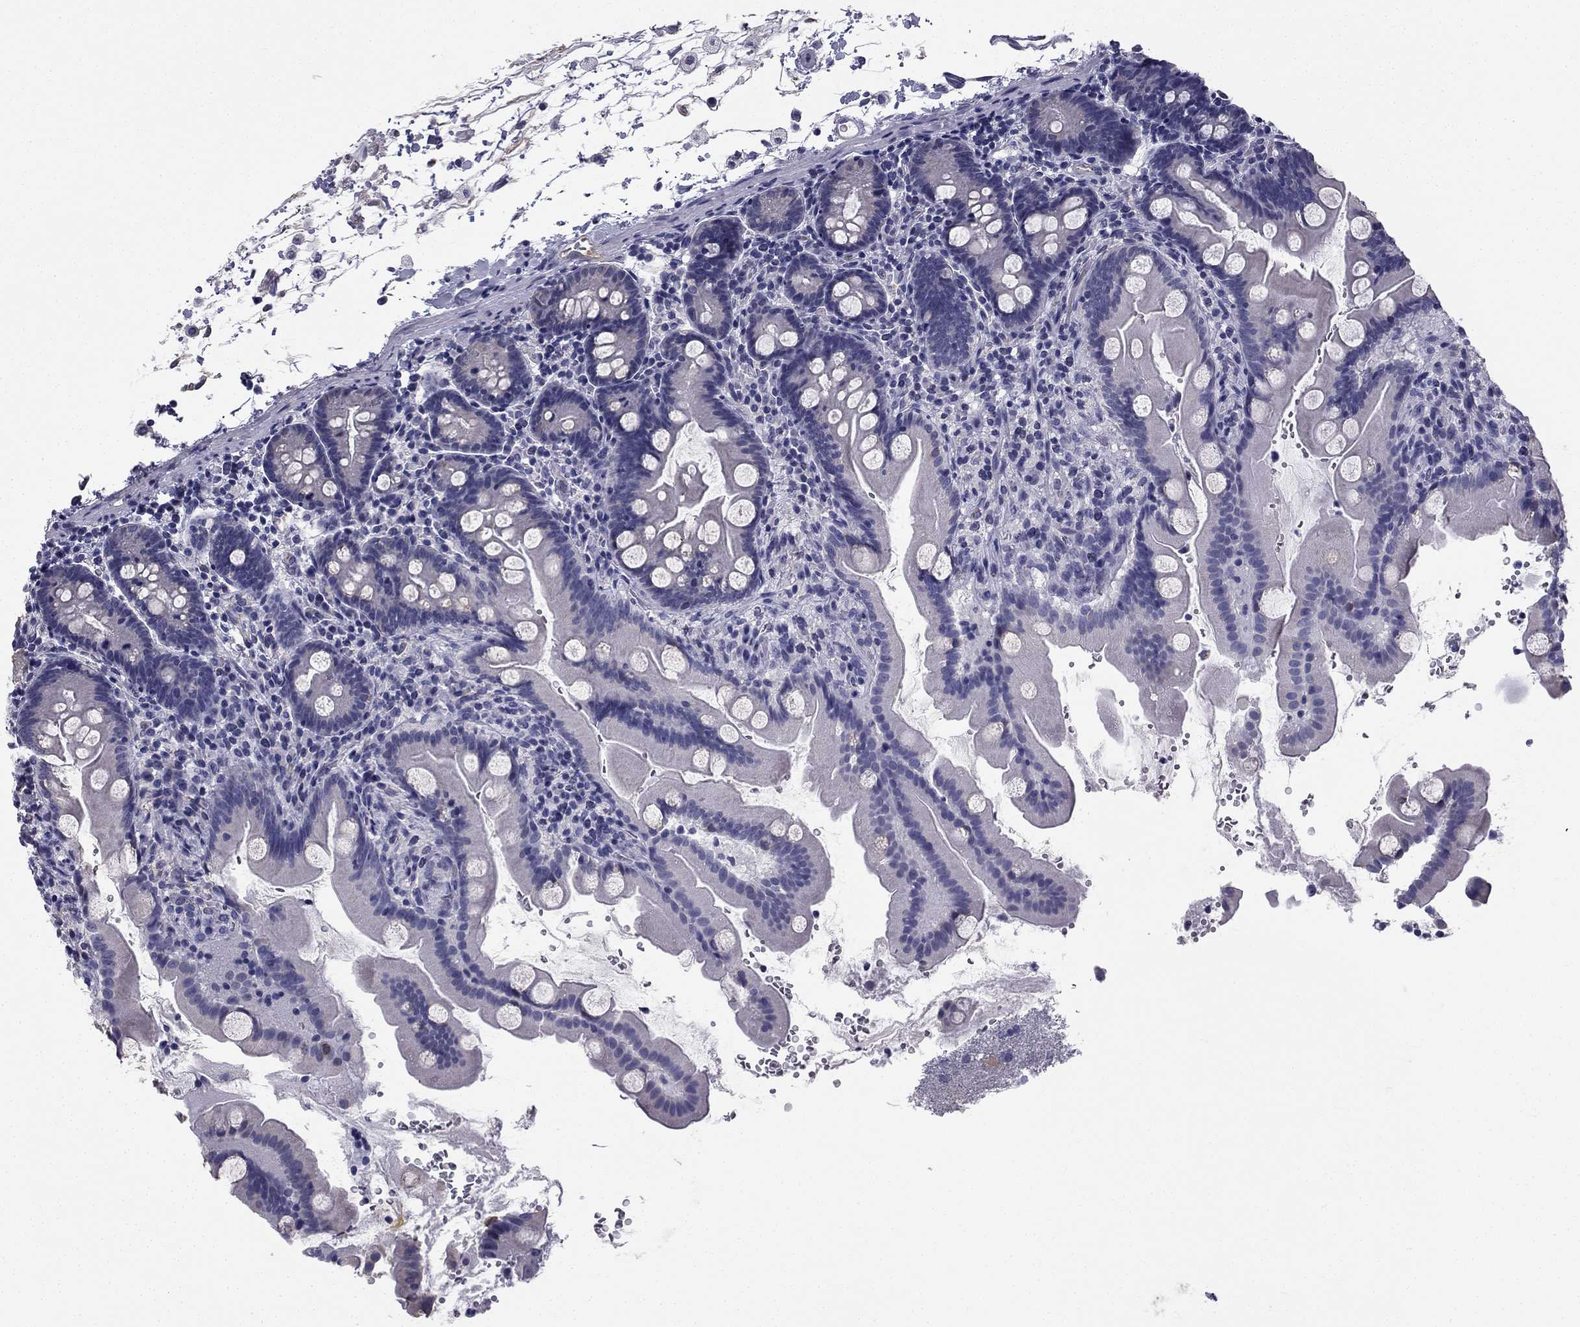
{"staining": {"intensity": "negative", "quantity": "none", "location": "none"}, "tissue": "small intestine", "cell_type": "Glandular cells", "image_type": "normal", "snomed": [{"axis": "morphology", "description": "Normal tissue, NOS"}, {"axis": "topography", "description": "Small intestine"}], "caption": "Glandular cells show no significant expression in normal small intestine. (IHC, brightfield microscopy, high magnification).", "gene": "CCDC40", "patient": {"sex": "female", "age": 44}}